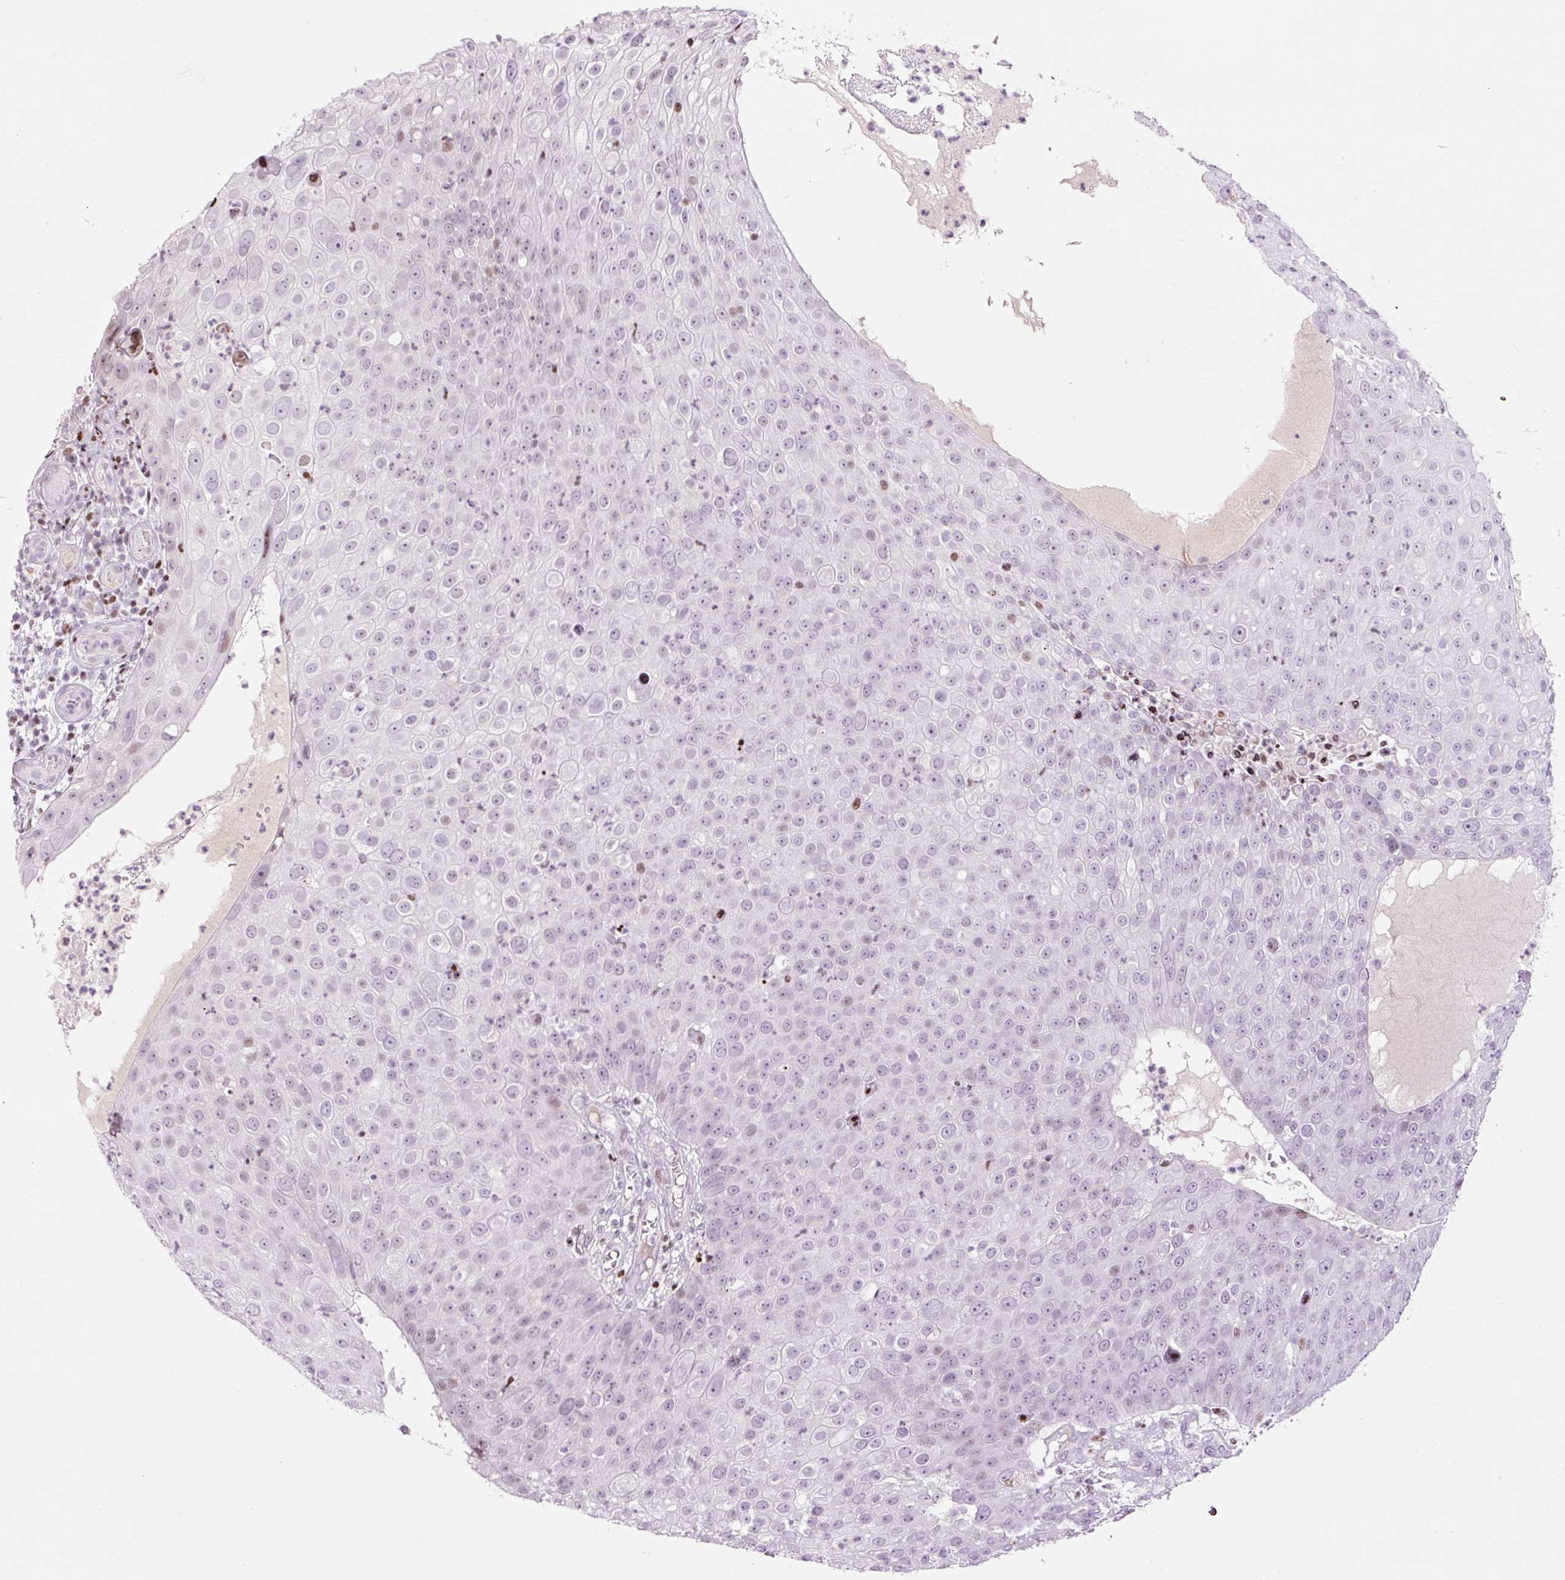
{"staining": {"intensity": "moderate", "quantity": "<25%", "location": "nuclear"}, "tissue": "skin cancer", "cell_type": "Tumor cells", "image_type": "cancer", "snomed": [{"axis": "morphology", "description": "Squamous cell carcinoma, NOS"}, {"axis": "topography", "description": "Skin"}], "caption": "IHC of skin cancer exhibits low levels of moderate nuclear positivity in about <25% of tumor cells.", "gene": "TMEM177", "patient": {"sex": "male", "age": 71}}